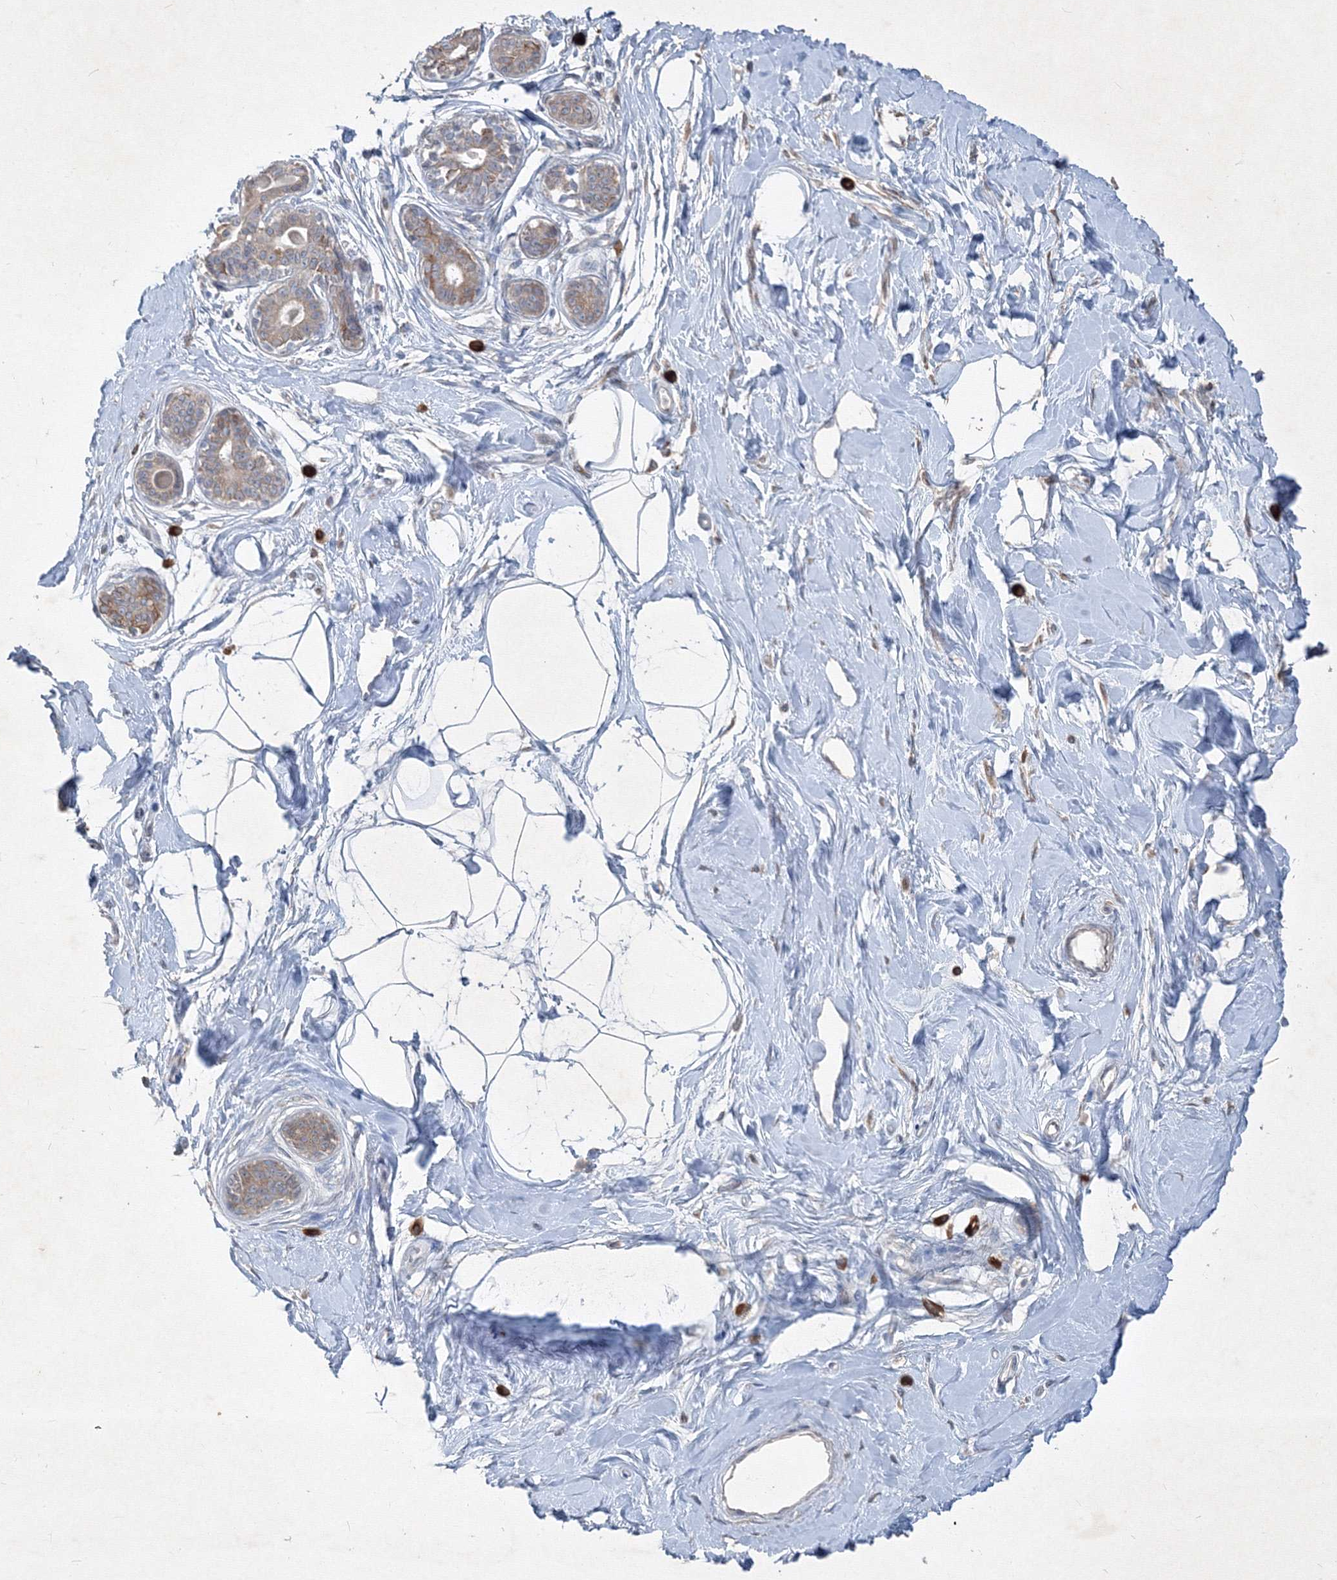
{"staining": {"intensity": "negative", "quantity": "none", "location": "none"}, "tissue": "breast", "cell_type": "Adipocytes", "image_type": "normal", "snomed": [{"axis": "morphology", "description": "Normal tissue, NOS"}, {"axis": "topography", "description": "Breast"}], "caption": "Immunohistochemical staining of benign breast shows no significant expression in adipocytes. The staining is performed using DAB brown chromogen with nuclei counter-stained in using hematoxylin.", "gene": "IFNAR1", "patient": {"sex": "female", "age": 45}}